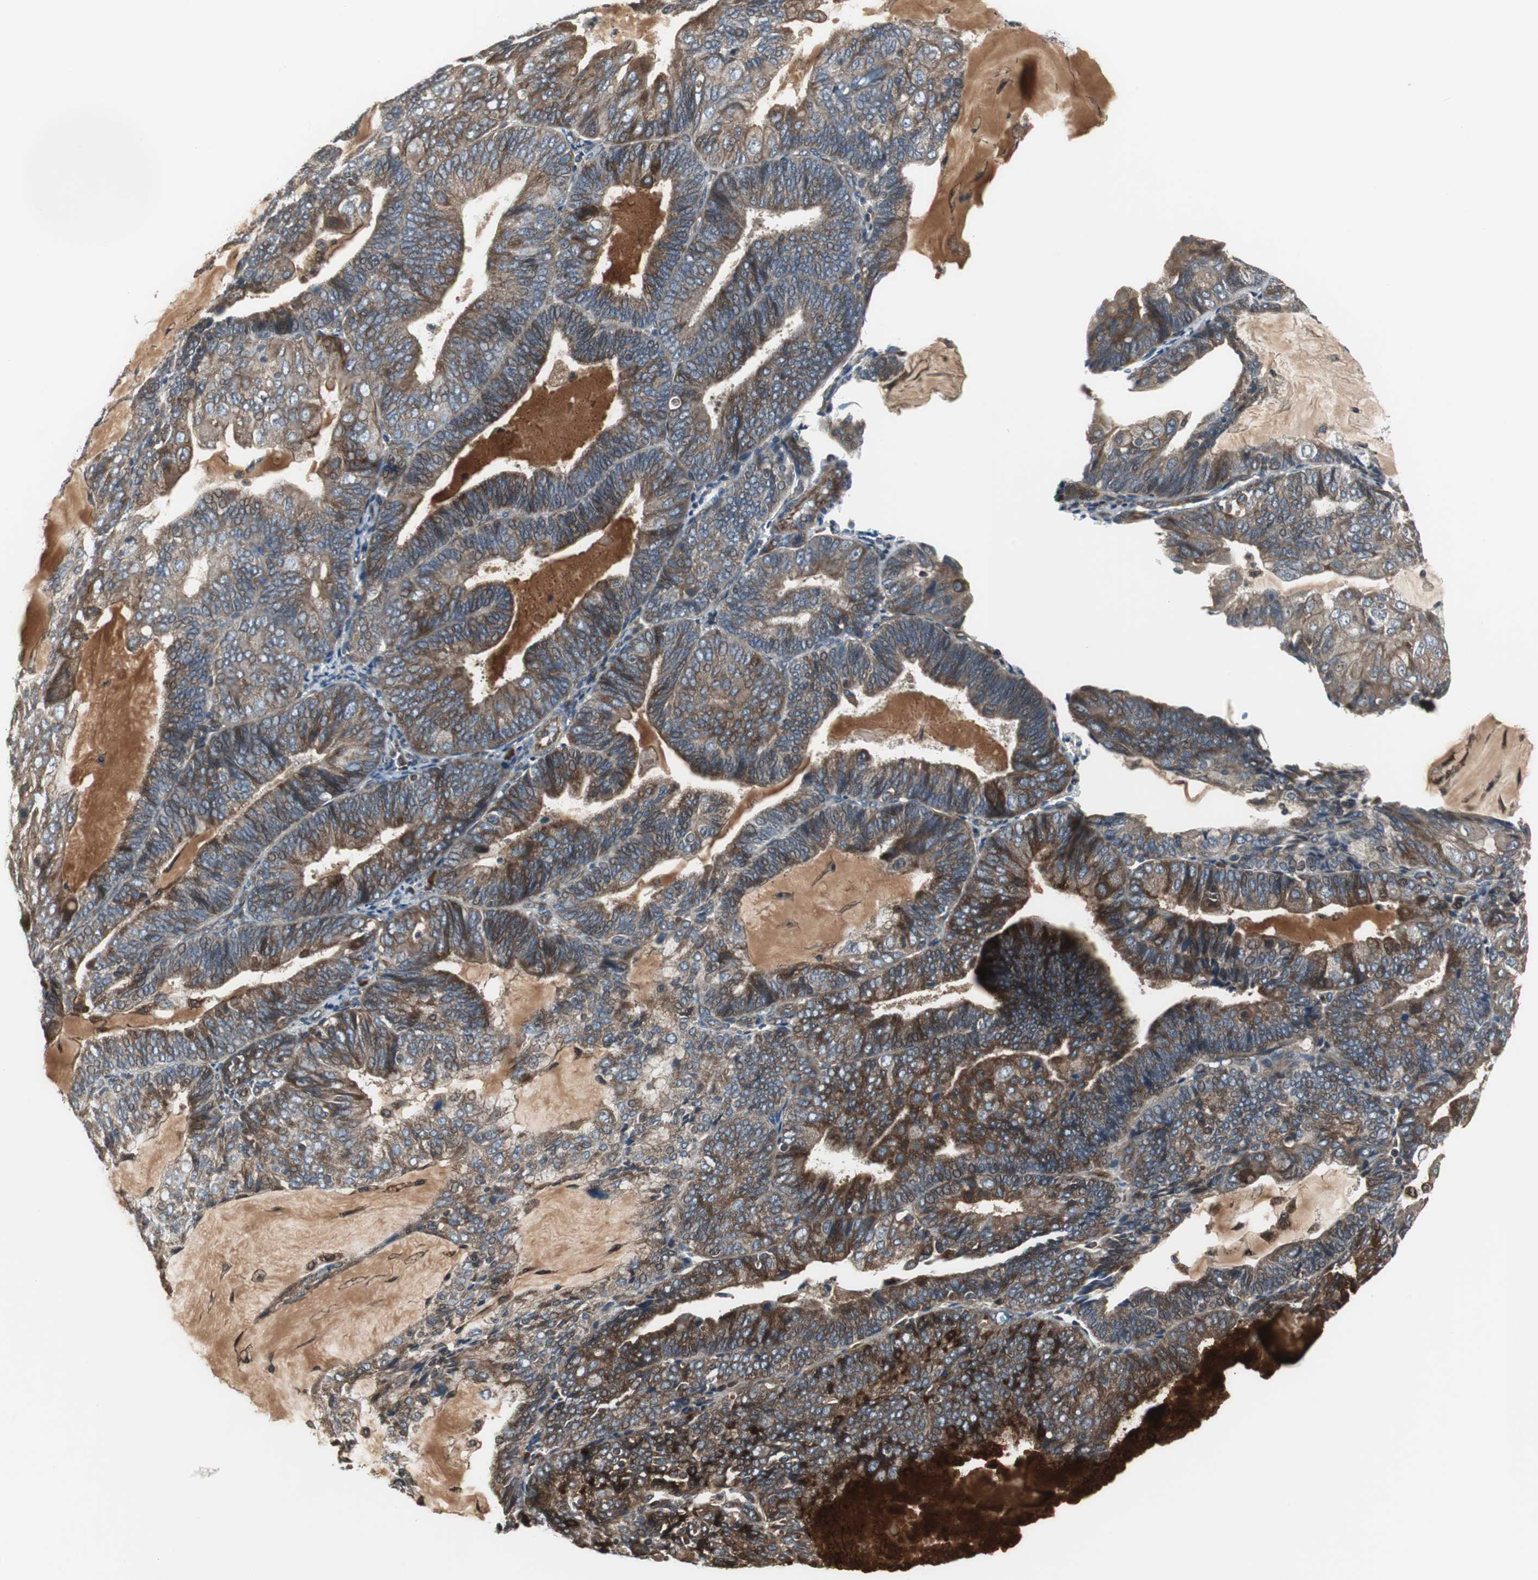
{"staining": {"intensity": "moderate", "quantity": ">75%", "location": "cytoplasmic/membranous"}, "tissue": "endometrial cancer", "cell_type": "Tumor cells", "image_type": "cancer", "snomed": [{"axis": "morphology", "description": "Adenocarcinoma, NOS"}, {"axis": "topography", "description": "Endometrium"}], "caption": "IHC of human adenocarcinoma (endometrial) exhibits medium levels of moderate cytoplasmic/membranous staining in about >75% of tumor cells.", "gene": "CHP1", "patient": {"sex": "female", "age": 81}}